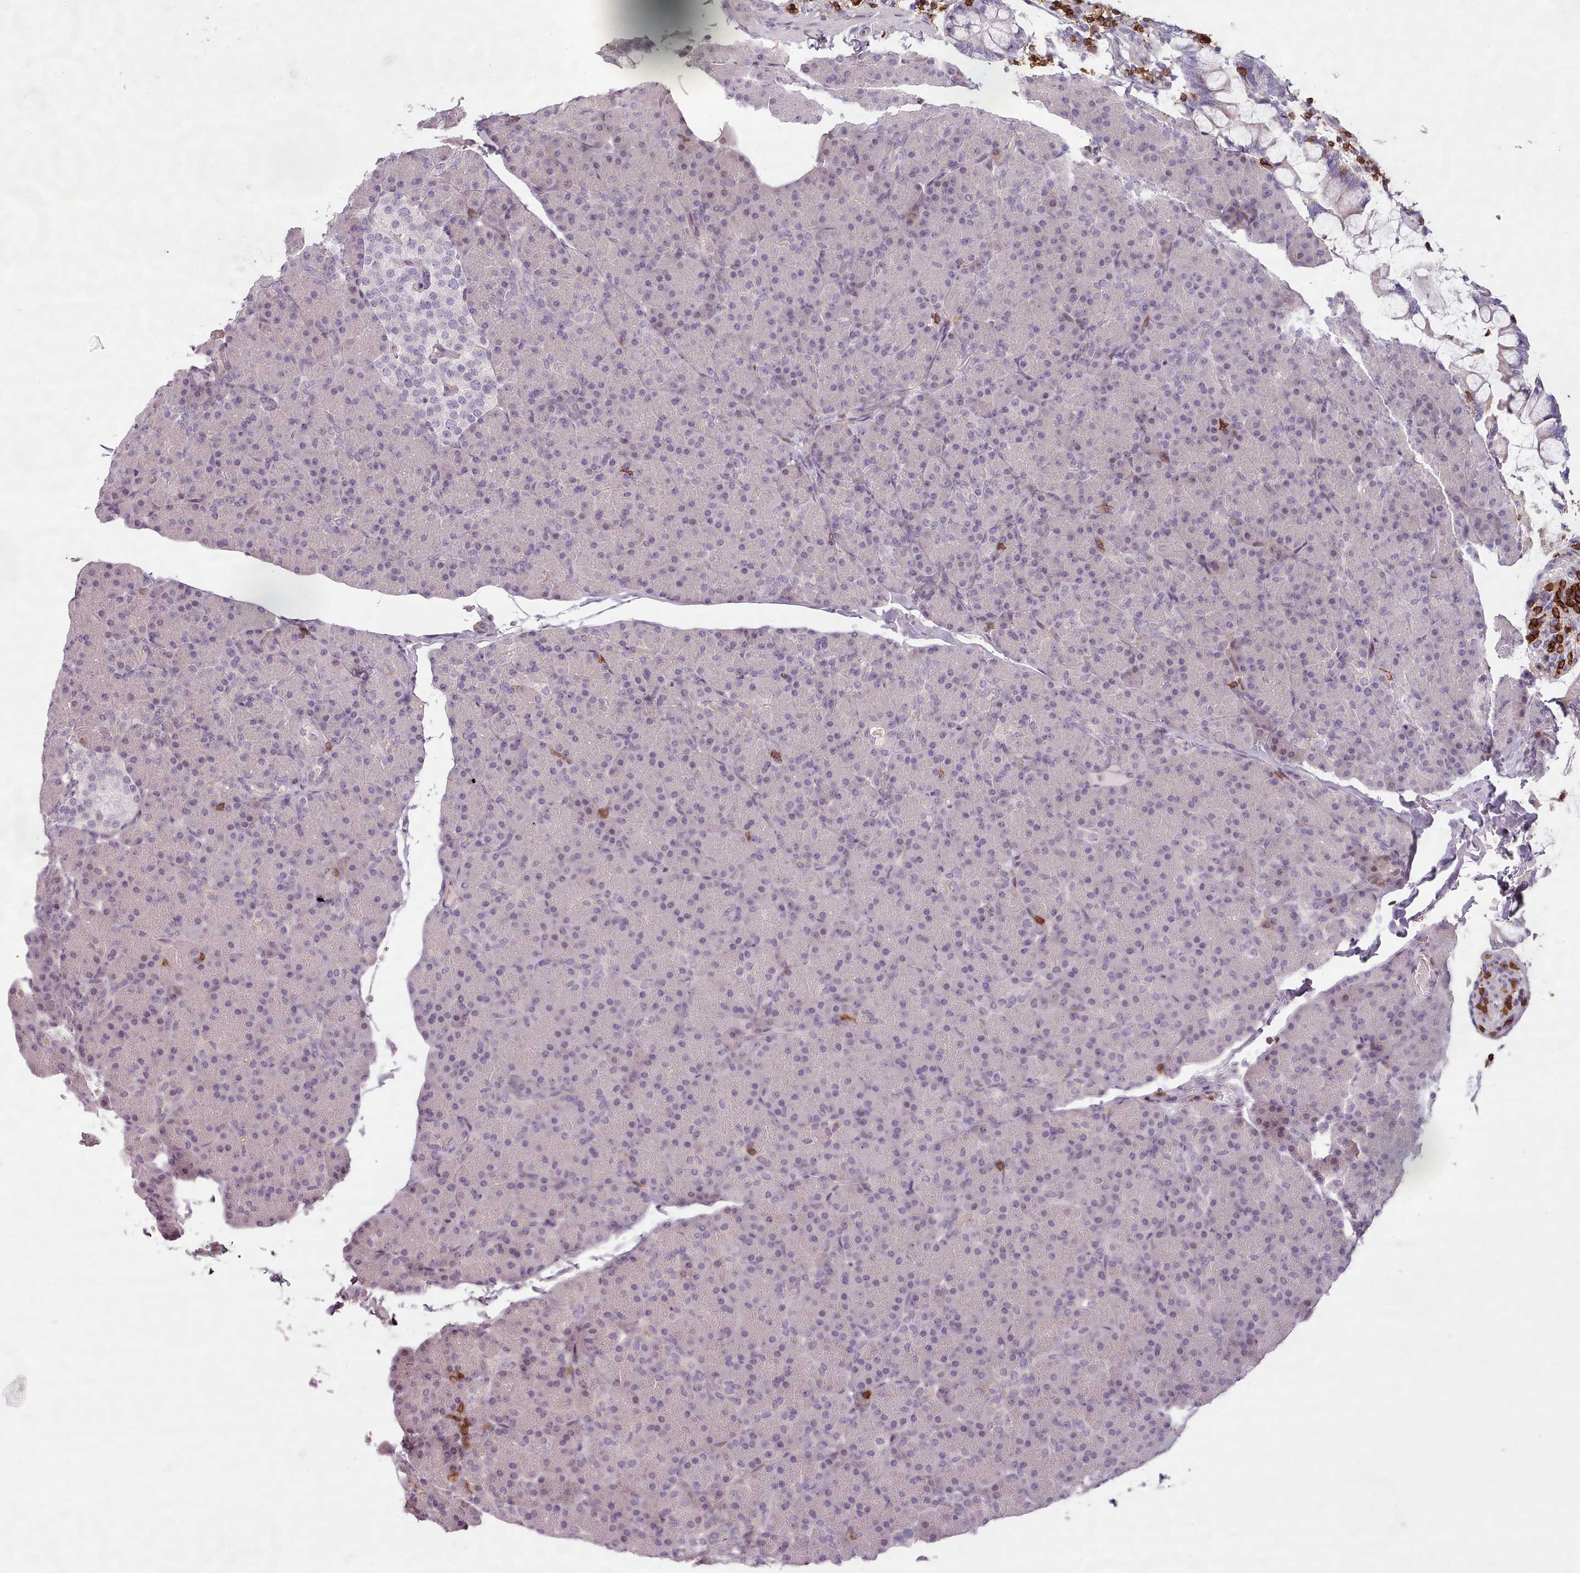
{"staining": {"intensity": "moderate", "quantity": "<25%", "location": "cytoplasmic/membranous"}, "tissue": "pancreas", "cell_type": "Exocrine glandular cells", "image_type": "normal", "snomed": [{"axis": "morphology", "description": "Normal tissue, NOS"}, {"axis": "topography", "description": "Pancreas"}], "caption": "Immunohistochemical staining of normal human pancreas shows moderate cytoplasmic/membranous protein staining in about <25% of exocrine glandular cells.", "gene": "ZNF583", "patient": {"sex": "female", "age": 43}}